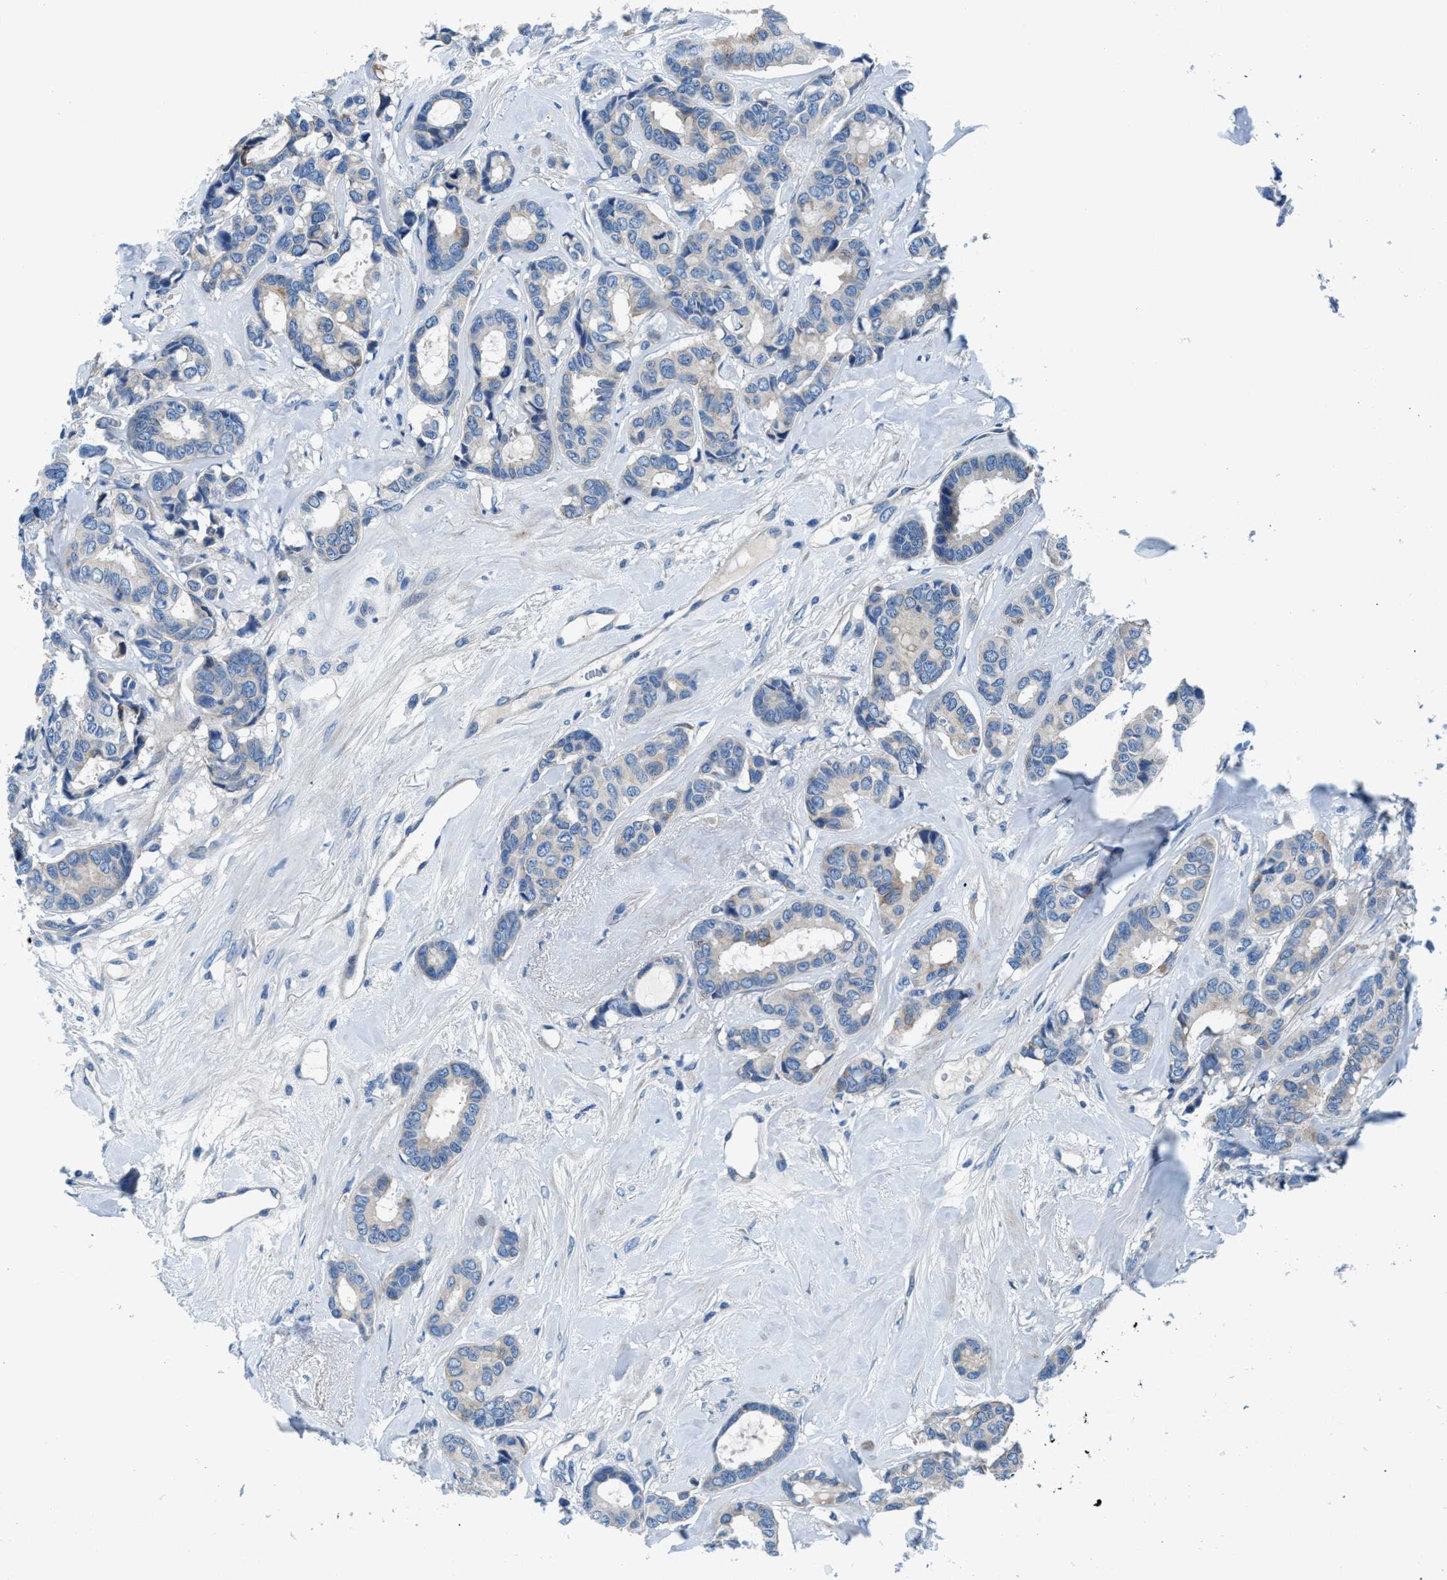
{"staining": {"intensity": "weak", "quantity": "25%-75%", "location": "cytoplasmic/membranous"}, "tissue": "breast cancer", "cell_type": "Tumor cells", "image_type": "cancer", "snomed": [{"axis": "morphology", "description": "Duct carcinoma"}, {"axis": "topography", "description": "Breast"}], "caption": "Protein staining of invasive ductal carcinoma (breast) tissue exhibits weak cytoplasmic/membranous expression in about 25%-75% of tumor cells.", "gene": "CDRT4", "patient": {"sex": "female", "age": 87}}